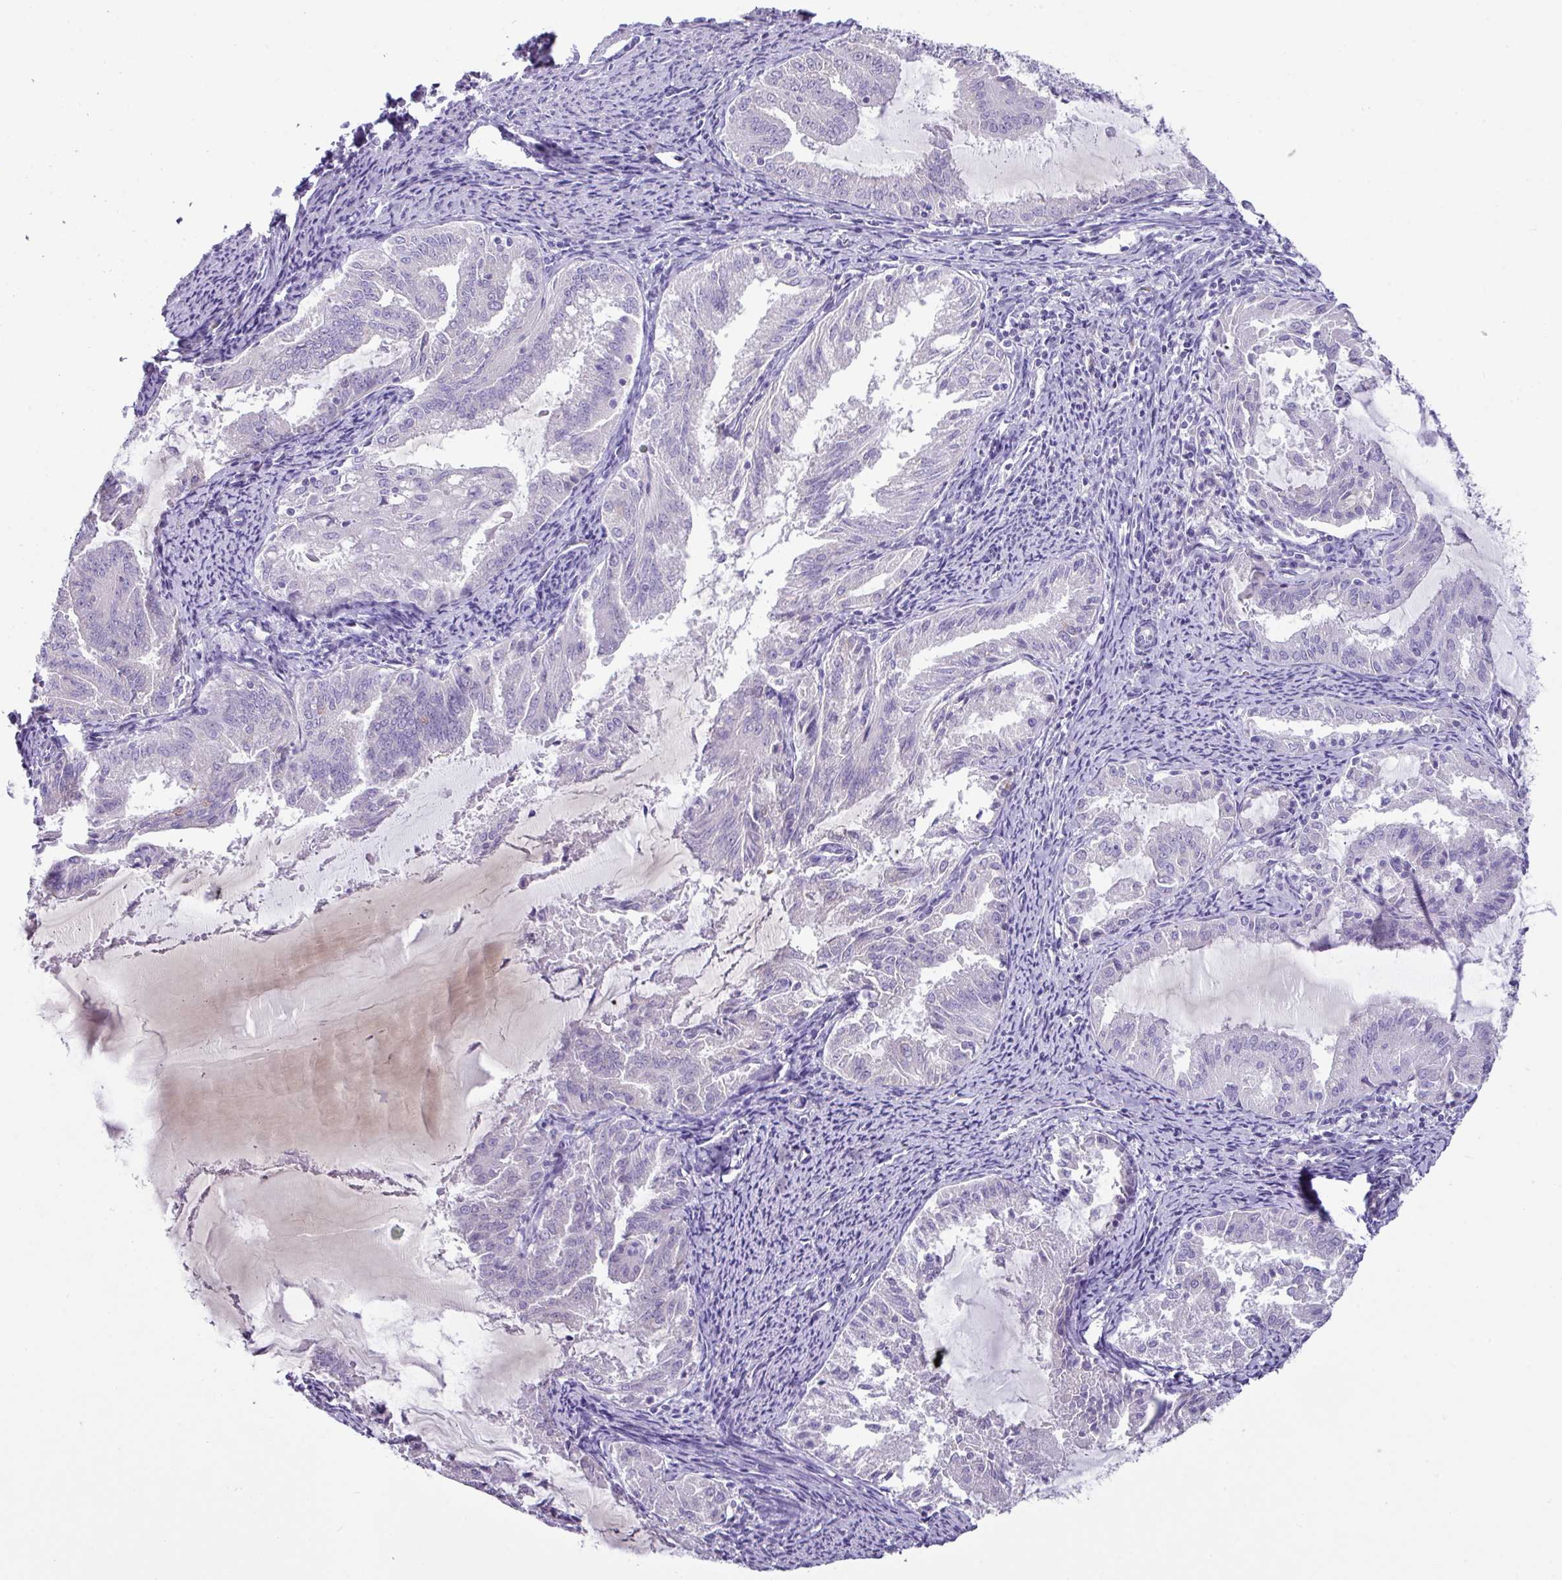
{"staining": {"intensity": "negative", "quantity": "none", "location": "none"}, "tissue": "endometrial cancer", "cell_type": "Tumor cells", "image_type": "cancer", "snomed": [{"axis": "morphology", "description": "Adenocarcinoma, NOS"}, {"axis": "topography", "description": "Endometrium"}], "caption": "Photomicrograph shows no protein positivity in tumor cells of endometrial cancer (adenocarcinoma) tissue.", "gene": "ZNF524", "patient": {"sex": "female", "age": 70}}